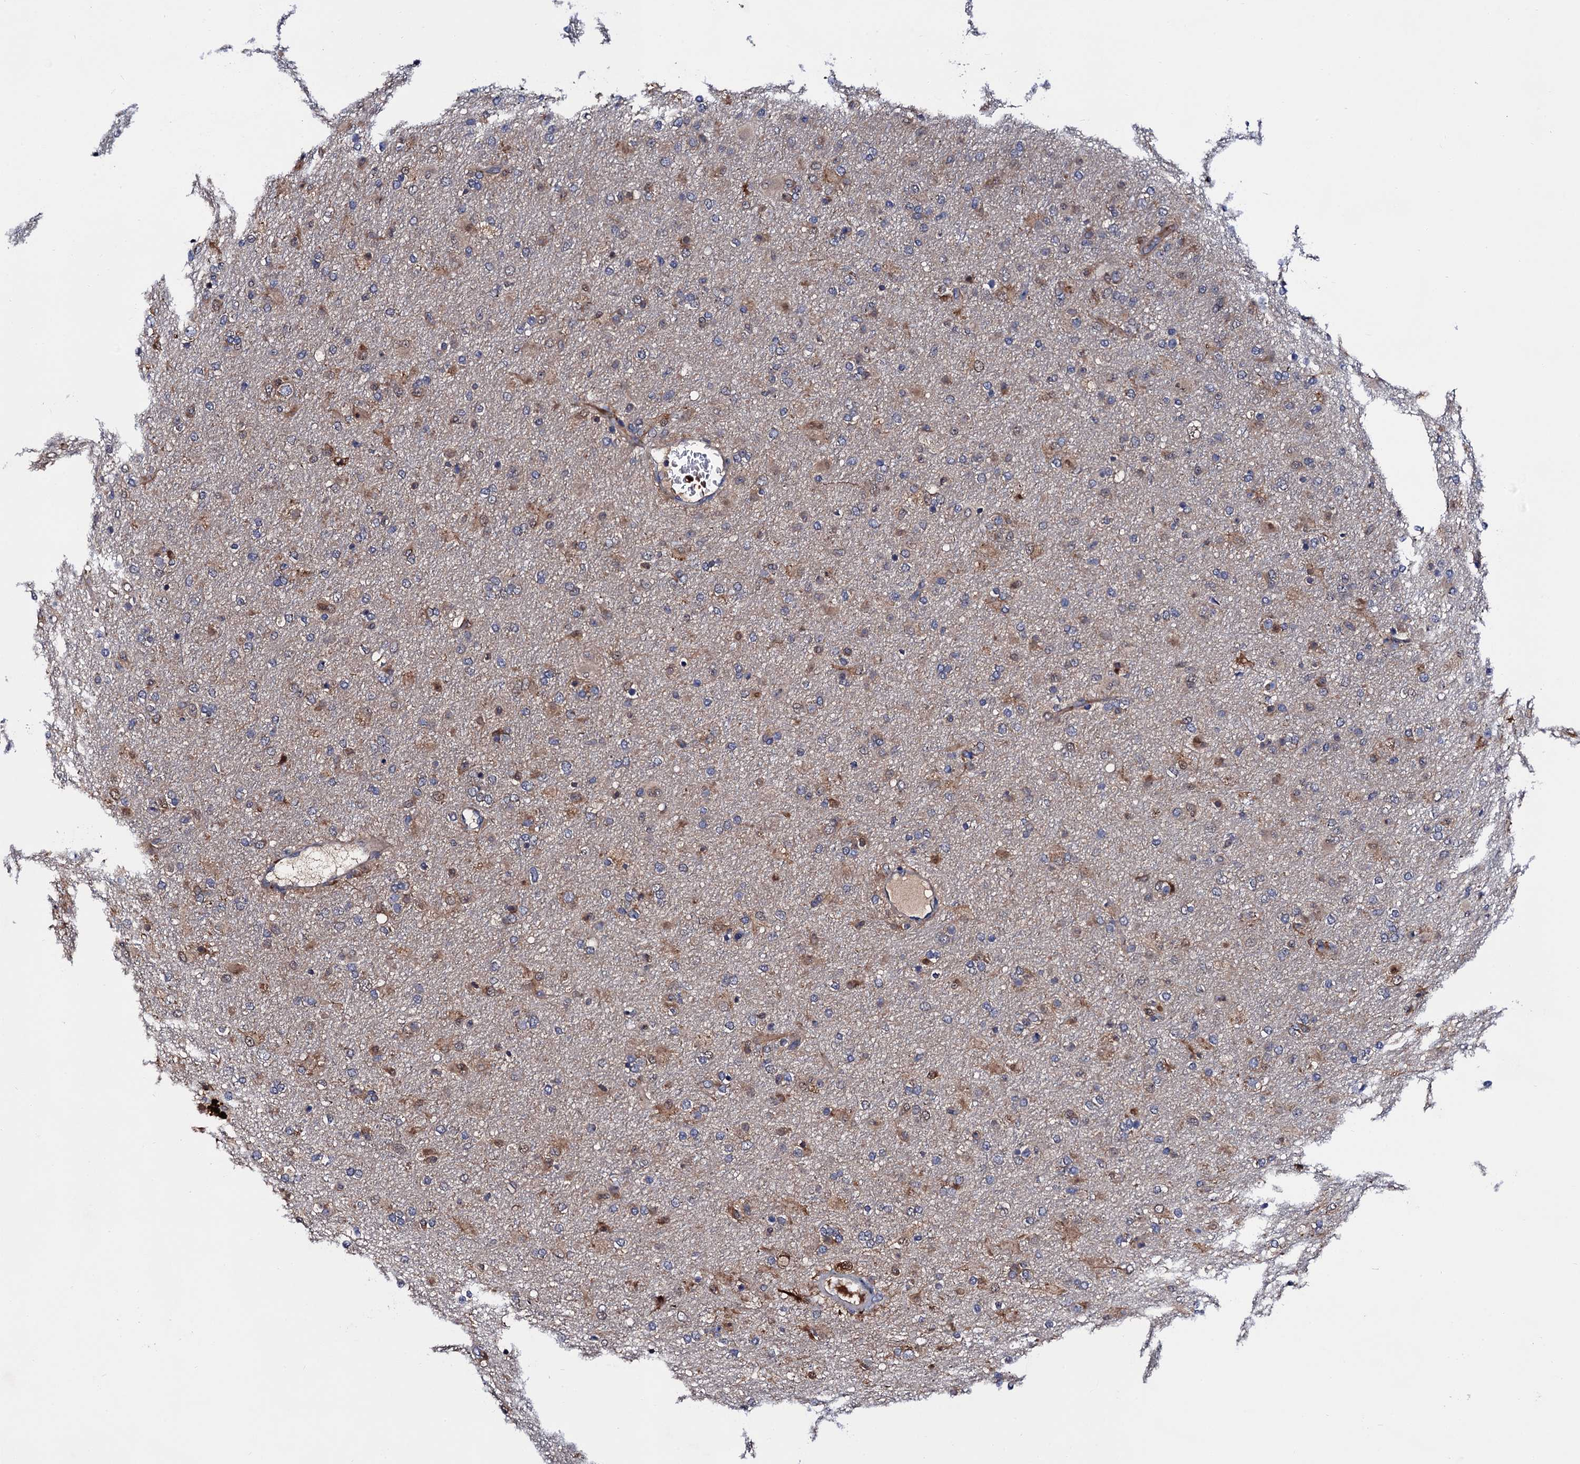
{"staining": {"intensity": "weak", "quantity": "<25%", "location": "cytoplasmic/membranous"}, "tissue": "glioma", "cell_type": "Tumor cells", "image_type": "cancer", "snomed": [{"axis": "morphology", "description": "Glioma, malignant, Low grade"}, {"axis": "topography", "description": "Brain"}], "caption": "Immunohistochemistry of human low-grade glioma (malignant) displays no positivity in tumor cells.", "gene": "TRMT112", "patient": {"sex": "male", "age": 65}}